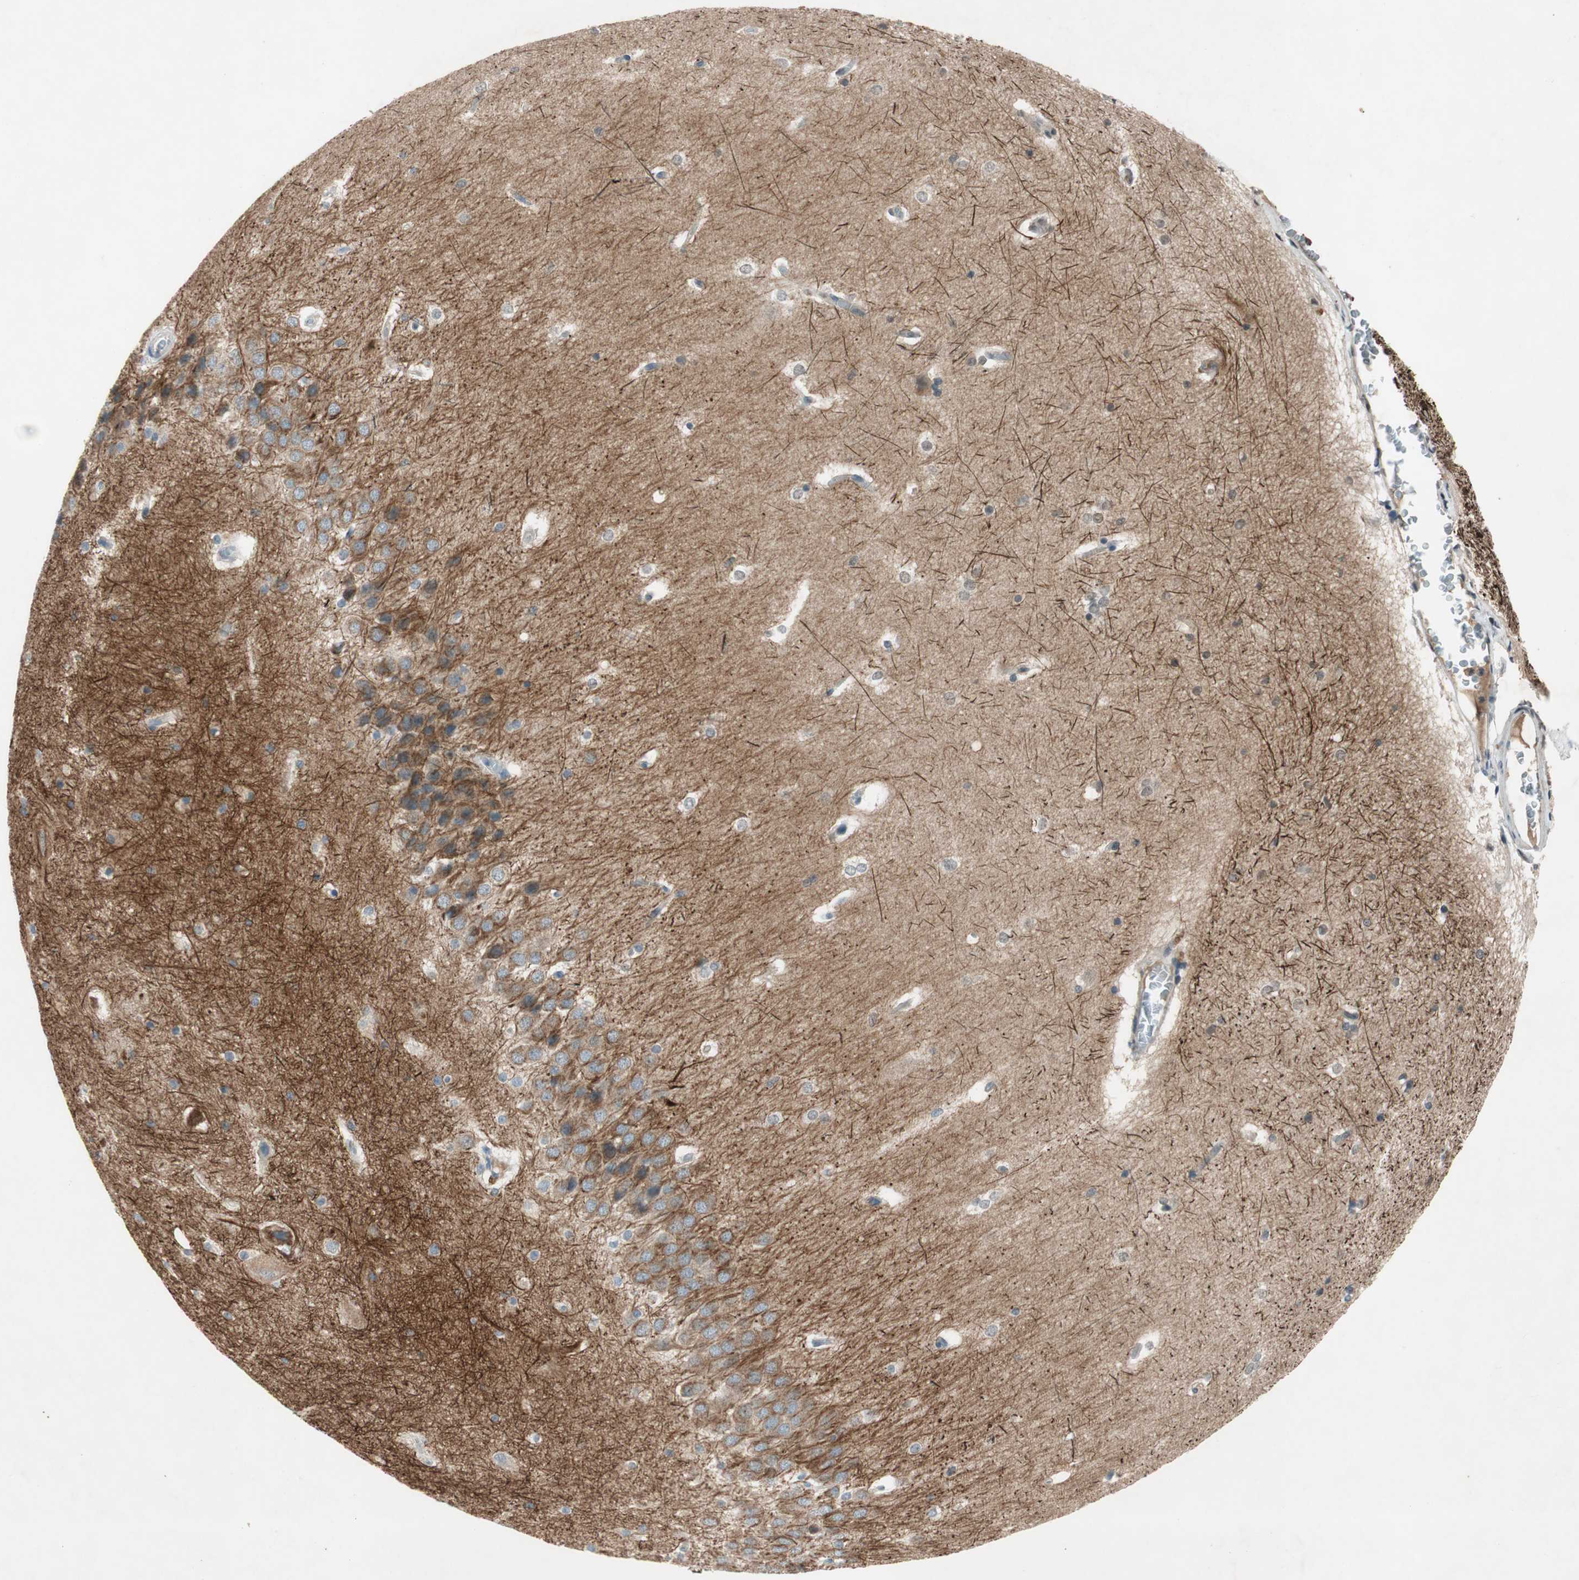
{"staining": {"intensity": "moderate", "quantity": "<25%", "location": "nuclear"}, "tissue": "hippocampus", "cell_type": "Glial cells", "image_type": "normal", "snomed": [{"axis": "morphology", "description": "Normal tissue, NOS"}, {"axis": "topography", "description": "Hippocampus"}], "caption": "Immunohistochemistry image of unremarkable hippocampus: hippocampus stained using IHC shows low levels of moderate protein expression localized specifically in the nuclear of glial cells, appearing as a nuclear brown color.", "gene": "PRRG4", "patient": {"sex": "female", "age": 19}}